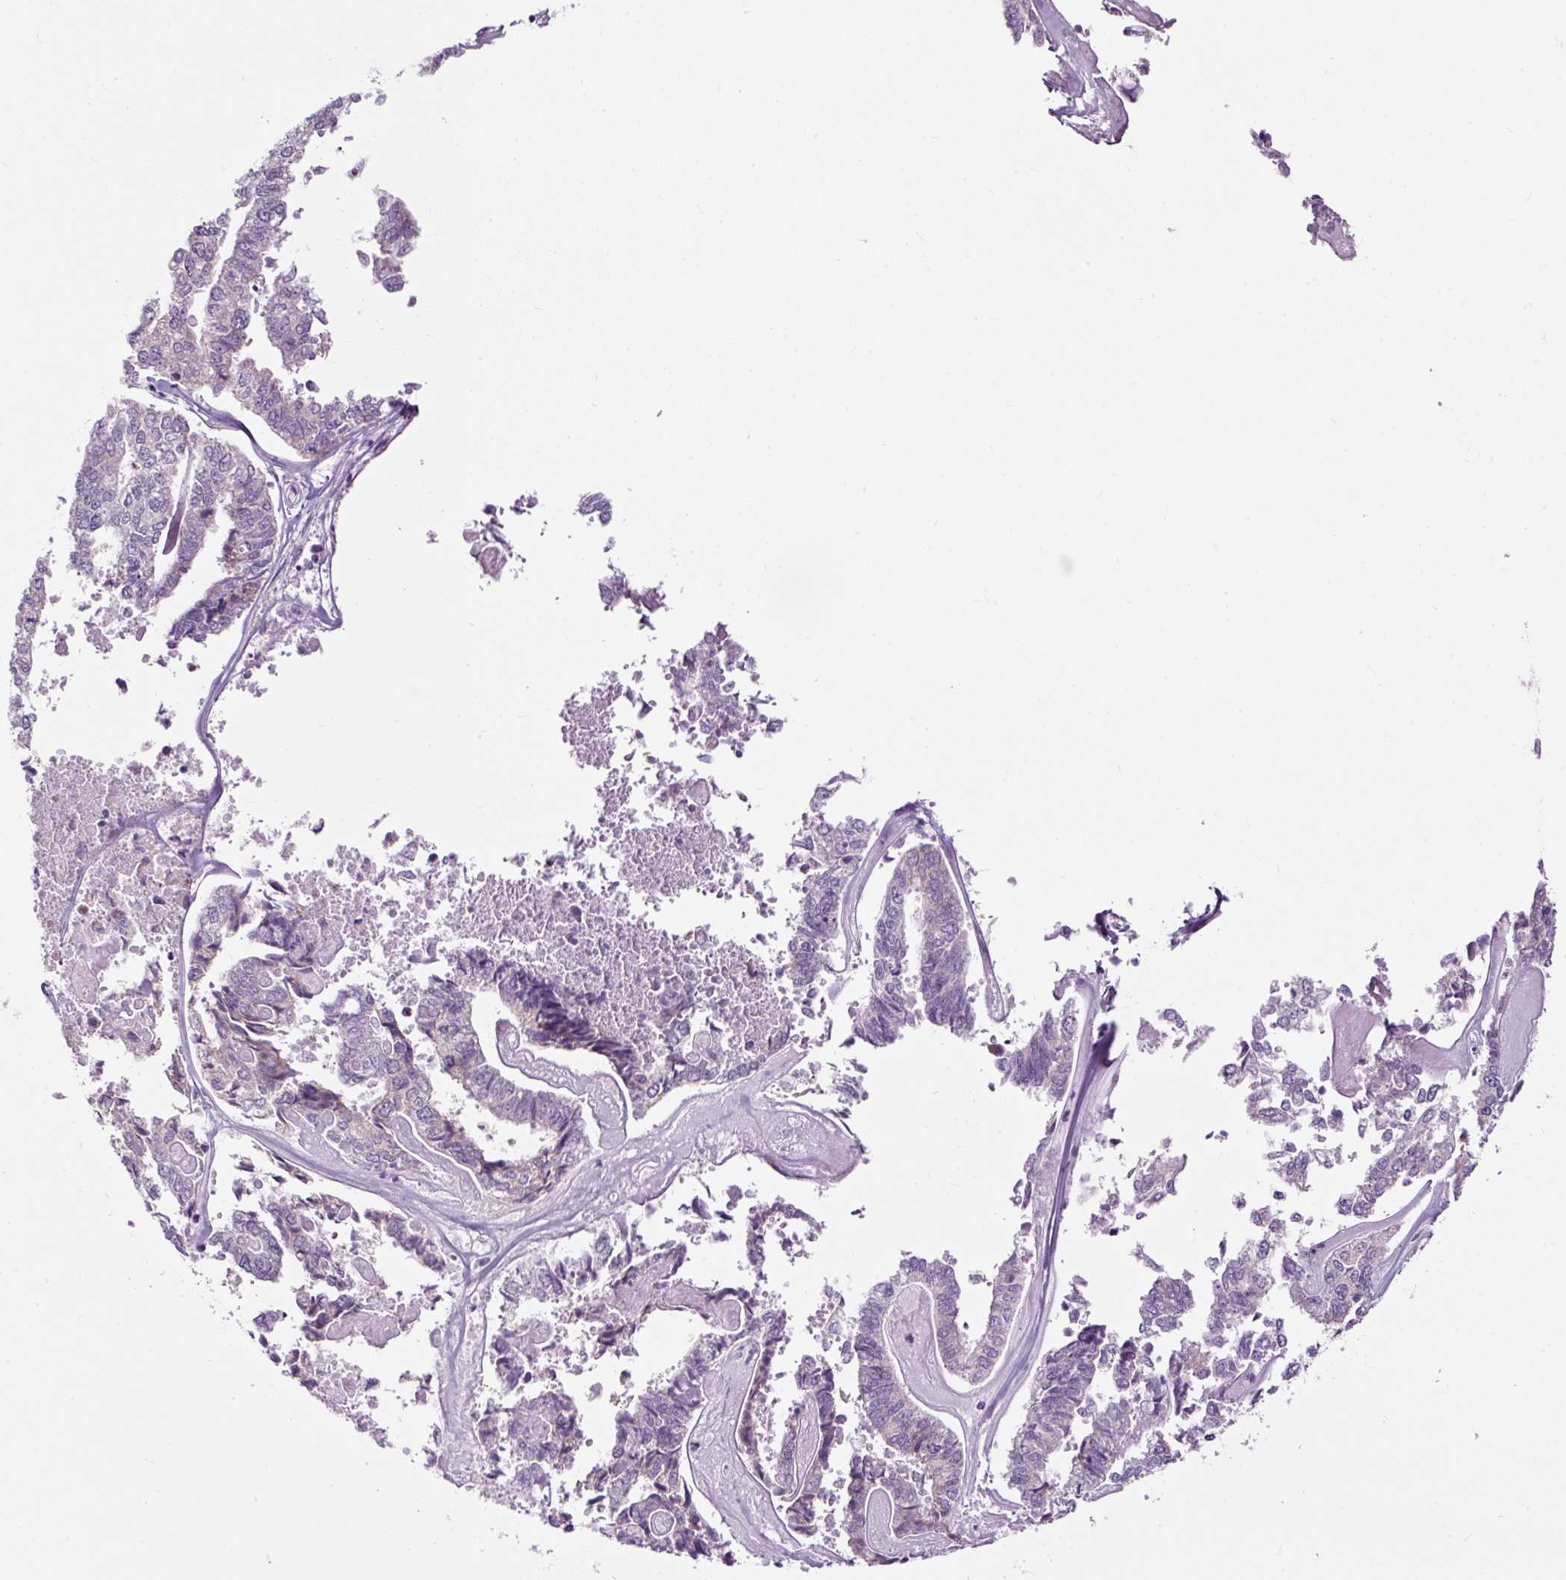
{"staining": {"intensity": "negative", "quantity": "none", "location": "none"}, "tissue": "endometrial cancer", "cell_type": "Tumor cells", "image_type": "cancer", "snomed": [{"axis": "morphology", "description": "Adenocarcinoma, NOS"}, {"axis": "topography", "description": "Endometrium"}], "caption": "A photomicrograph of human endometrial adenocarcinoma is negative for staining in tumor cells.", "gene": "FMC1", "patient": {"sex": "female", "age": 73}}